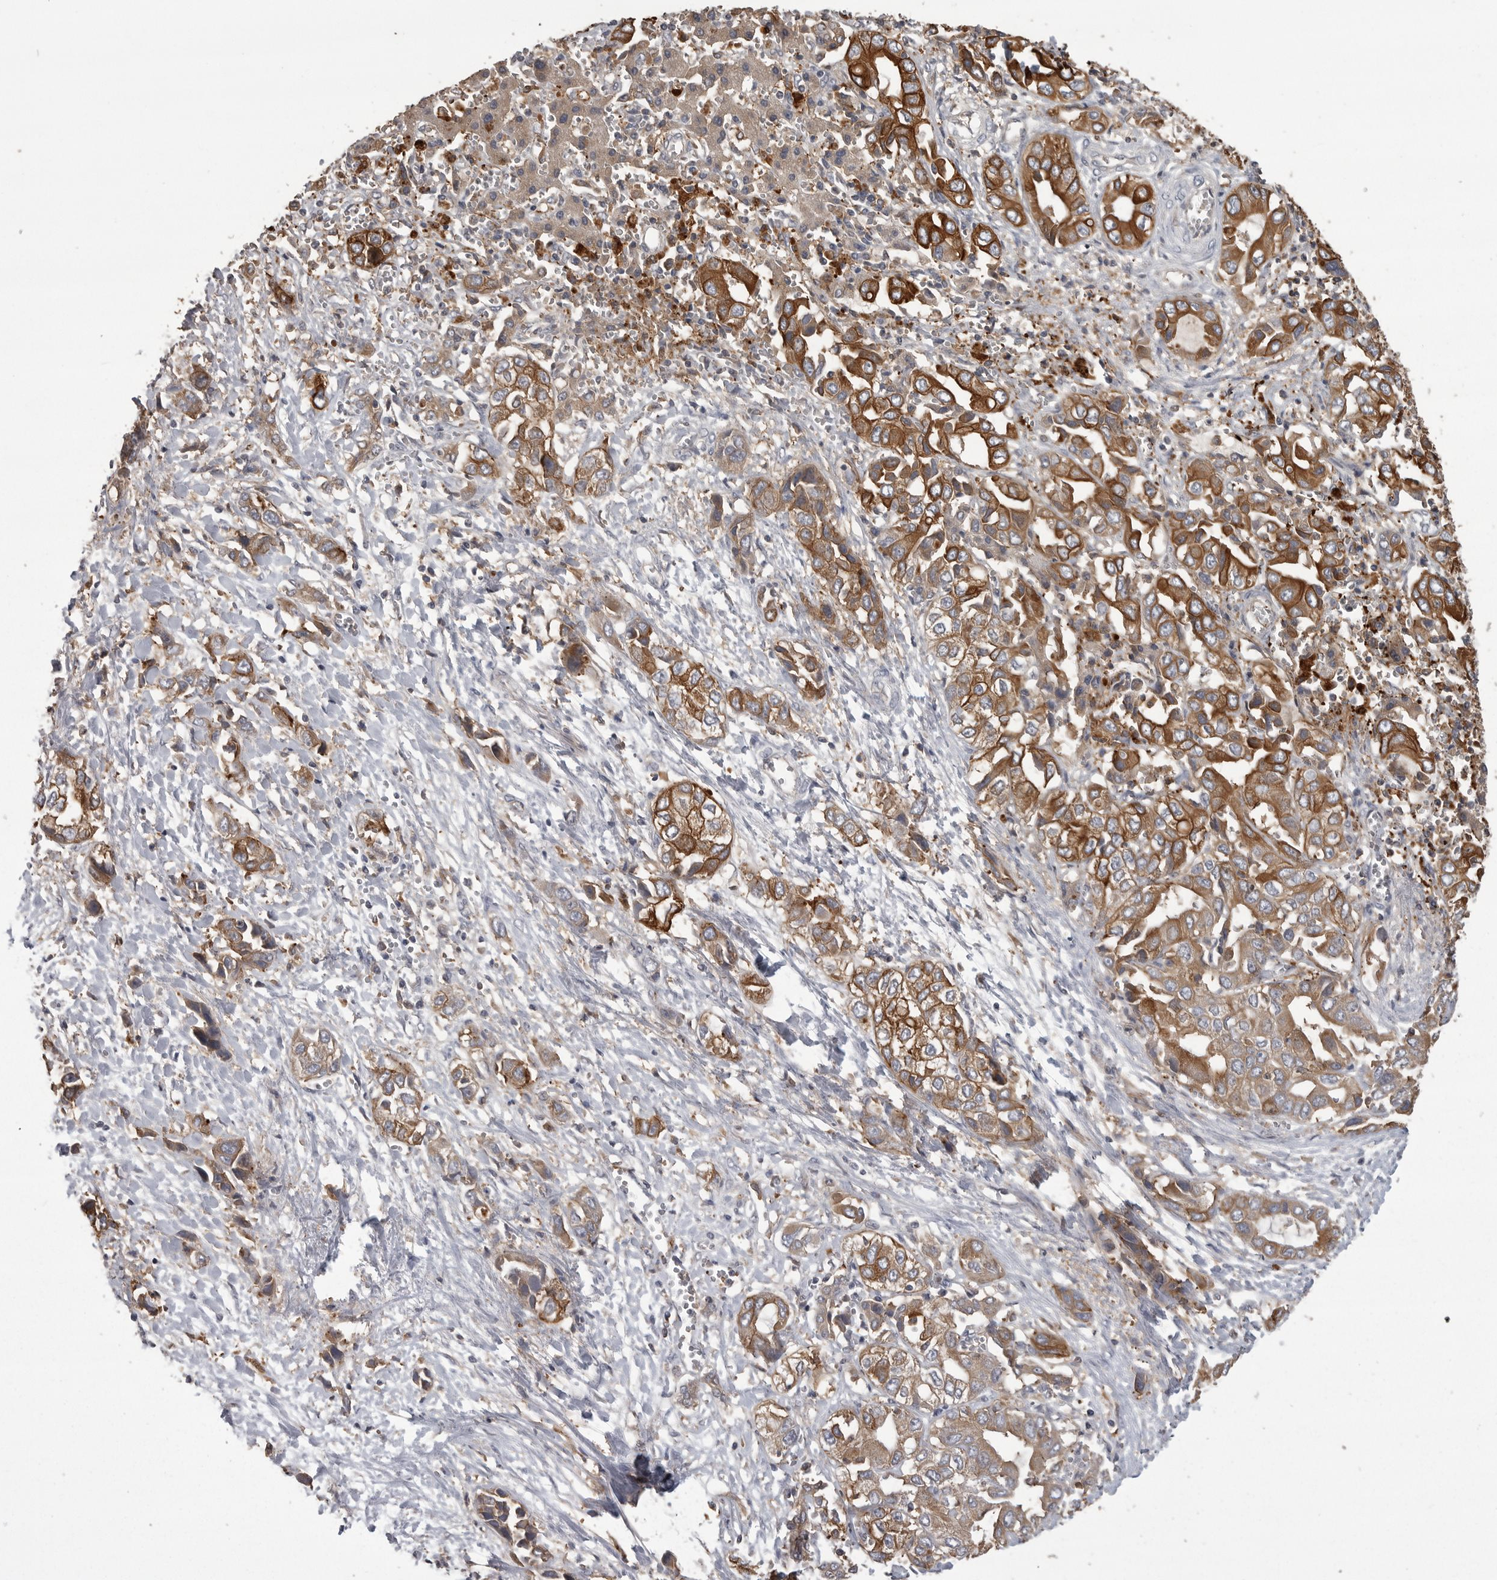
{"staining": {"intensity": "moderate", "quantity": ">75%", "location": "cytoplasmic/membranous"}, "tissue": "liver cancer", "cell_type": "Tumor cells", "image_type": "cancer", "snomed": [{"axis": "morphology", "description": "Cholangiocarcinoma"}, {"axis": "topography", "description": "Liver"}], "caption": "Immunohistochemistry of cholangiocarcinoma (liver) displays medium levels of moderate cytoplasmic/membranous expression in approximately >75% of tumor cells. The protein is shown in brown color, while the nuclei are stained blue.", "gene": "CMTM6", "patient": {"sex": "female", "age": 52}}